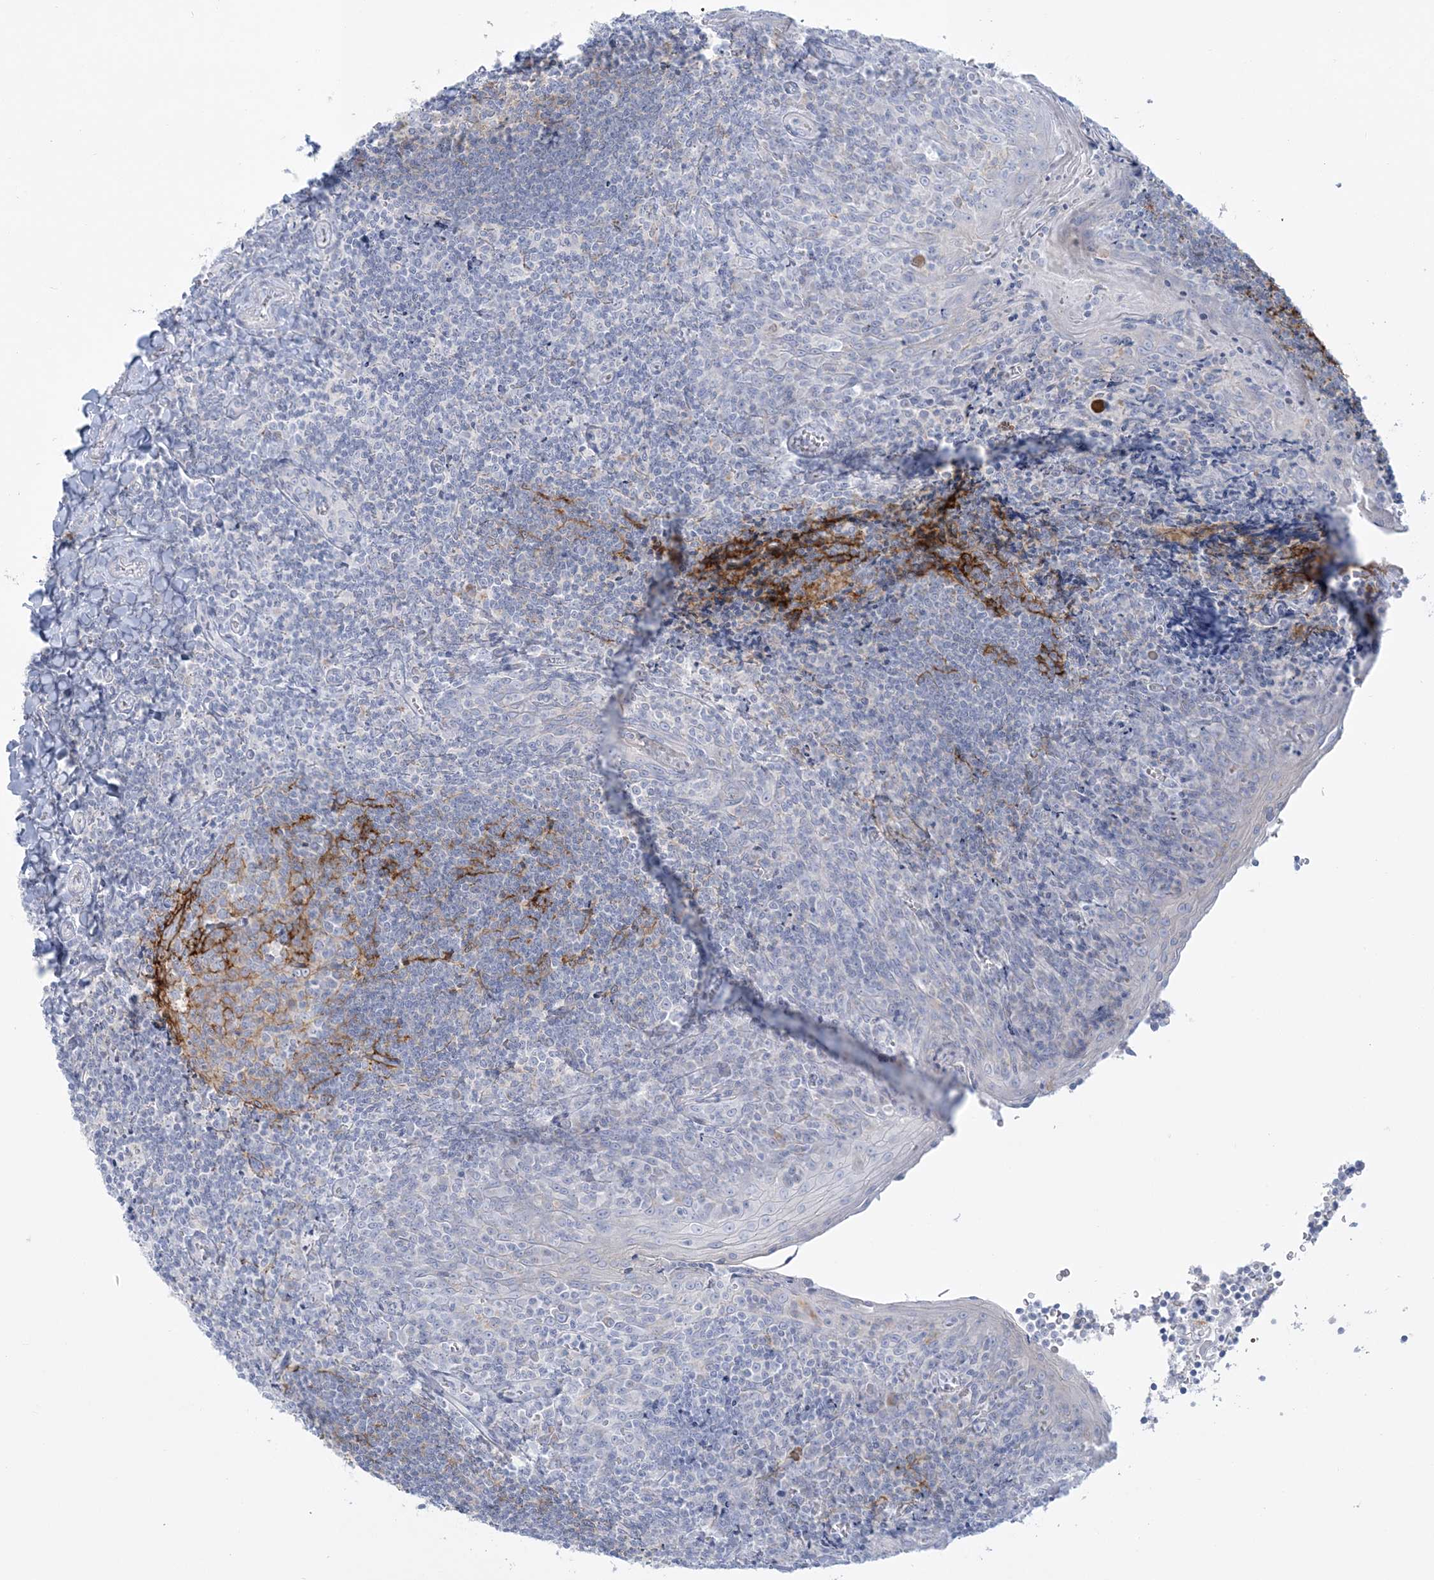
{"staining": {"intensity": "negative", "quantity": "none", "location": "none"}, "tissue": "tonsil", "cell_type": "Germinal center cells", "image_type": "normal", "snomed": [{"axis": "morphology", "description": "Normal tissue, NOS"}, {"axis": "topography", "description": "Tonsil"}], "caption": "The immunohistochemistry image has no significant staining in germinal center cells of tonsil.", "gene": "ADGB", "patient": {"sex": "male", "age": 27}}